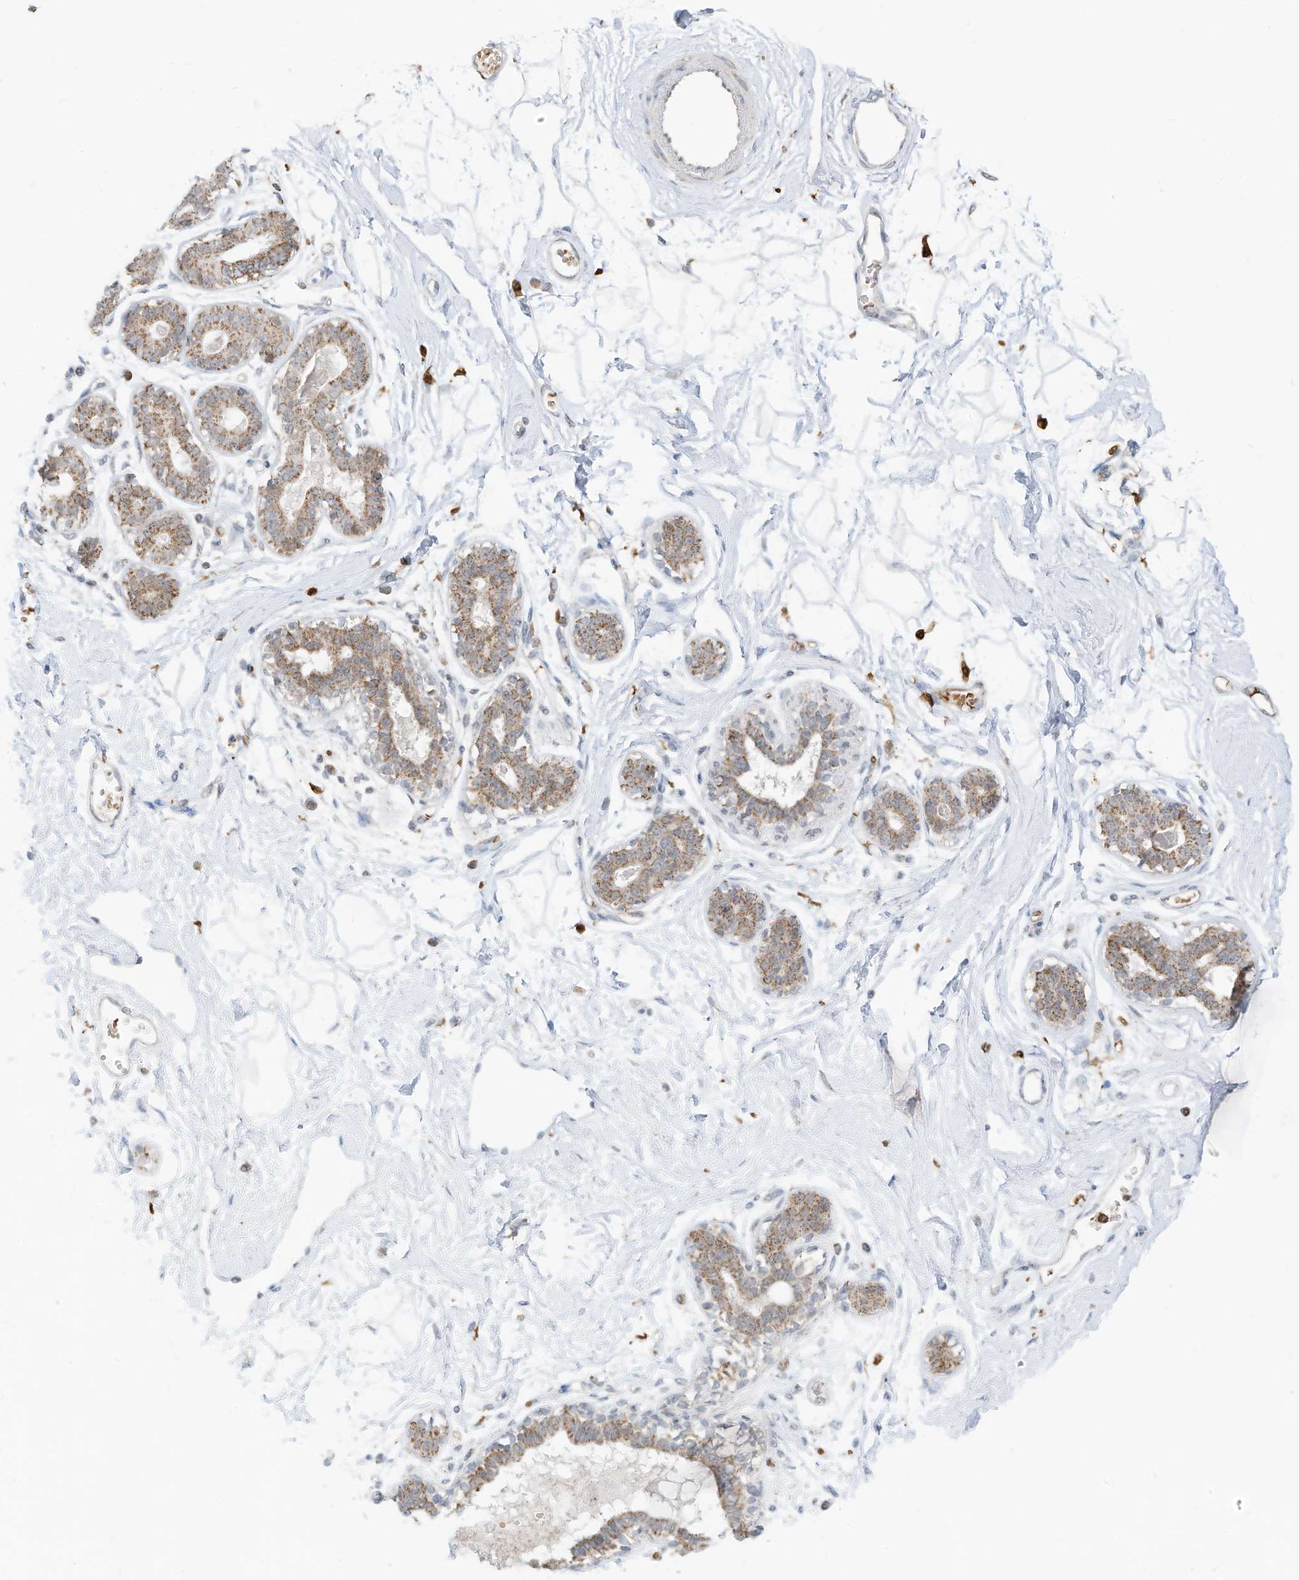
{"staining": {"intensity": "negative", "quantity": "none", "location": "none"}, "tissue": "breast", "cell_type": "Adipocytes", "image_type": "normal", "snomed": [{"axis": "morphology", "description": "Normal tissue, NOS"}, {"axis": "topography", "description": "Breast"}], "caption": "Photomicrograph shows no protein positivity in adipocytes of normal breast.", "gene": "MTUS2", "patient": {"sex": "female", "age": 45}}